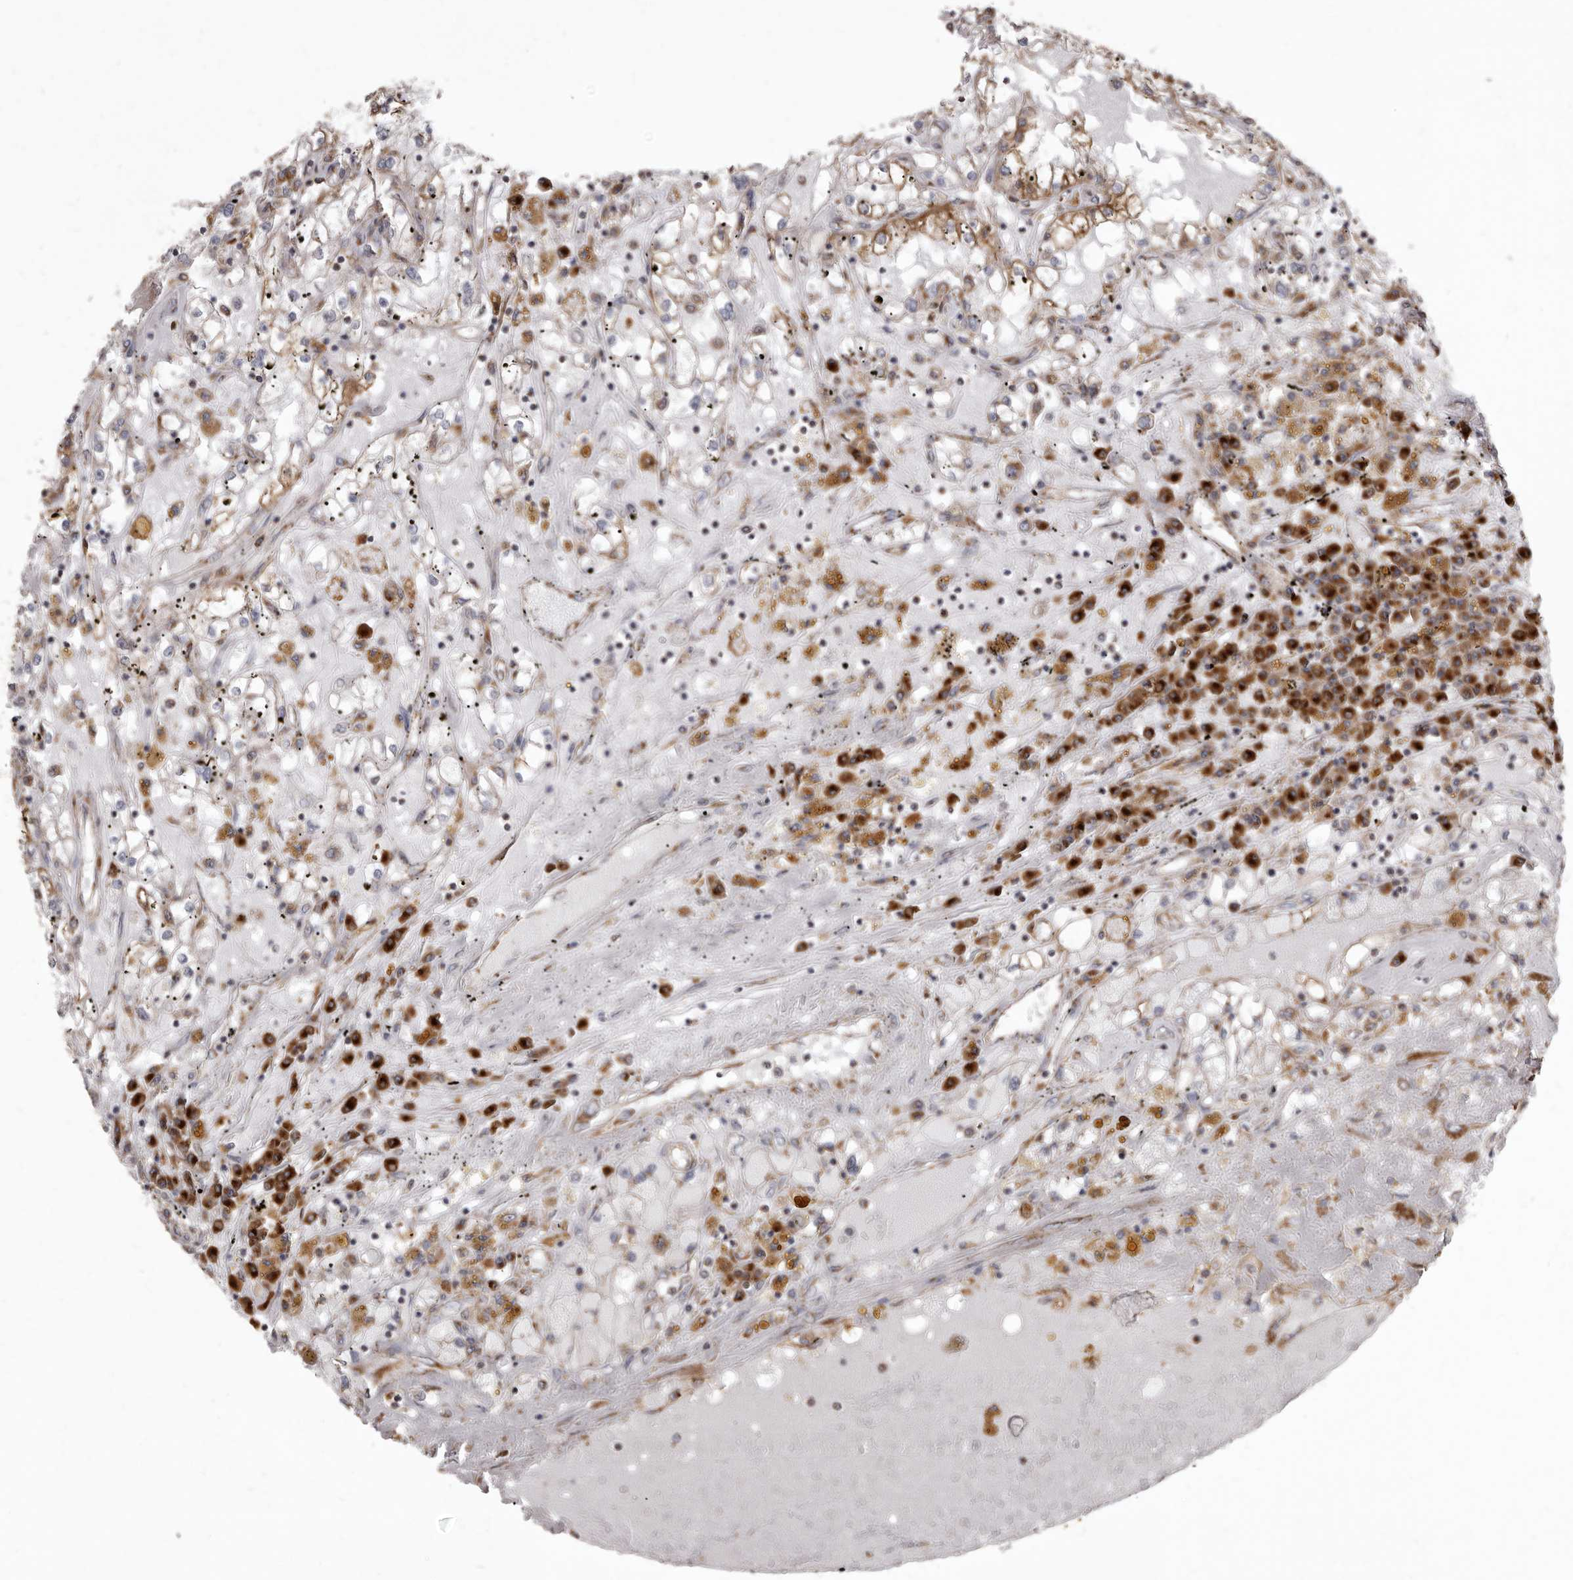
{"staining": {"intensity": "moderate", "quantity": "<25%", "location": "cytoplasmic/membranous"}, "tissue": "renal cancer", "cell_type": "Tumor cells", "image_type": "cancer", "snomed": [{"axis": "morphology", "description": "Adenocarcinoma, NOS"}, {"axis": "topography", "description": "Kidney"}], "caption": "Immunohistochemistry (IHC) micrograph of neoplastic tissue: renal adenocarcinoma stained using immunohistochemistry (IHC) demonstrates low levels of moderate protein expression localized specifically in the cytoplasmic/membranous of tumor cells, appearing as a cytoplasmic/membranous brown color.", "gene": "CDK5RAP3", "patient": {"sex": "male", "age": 56}}